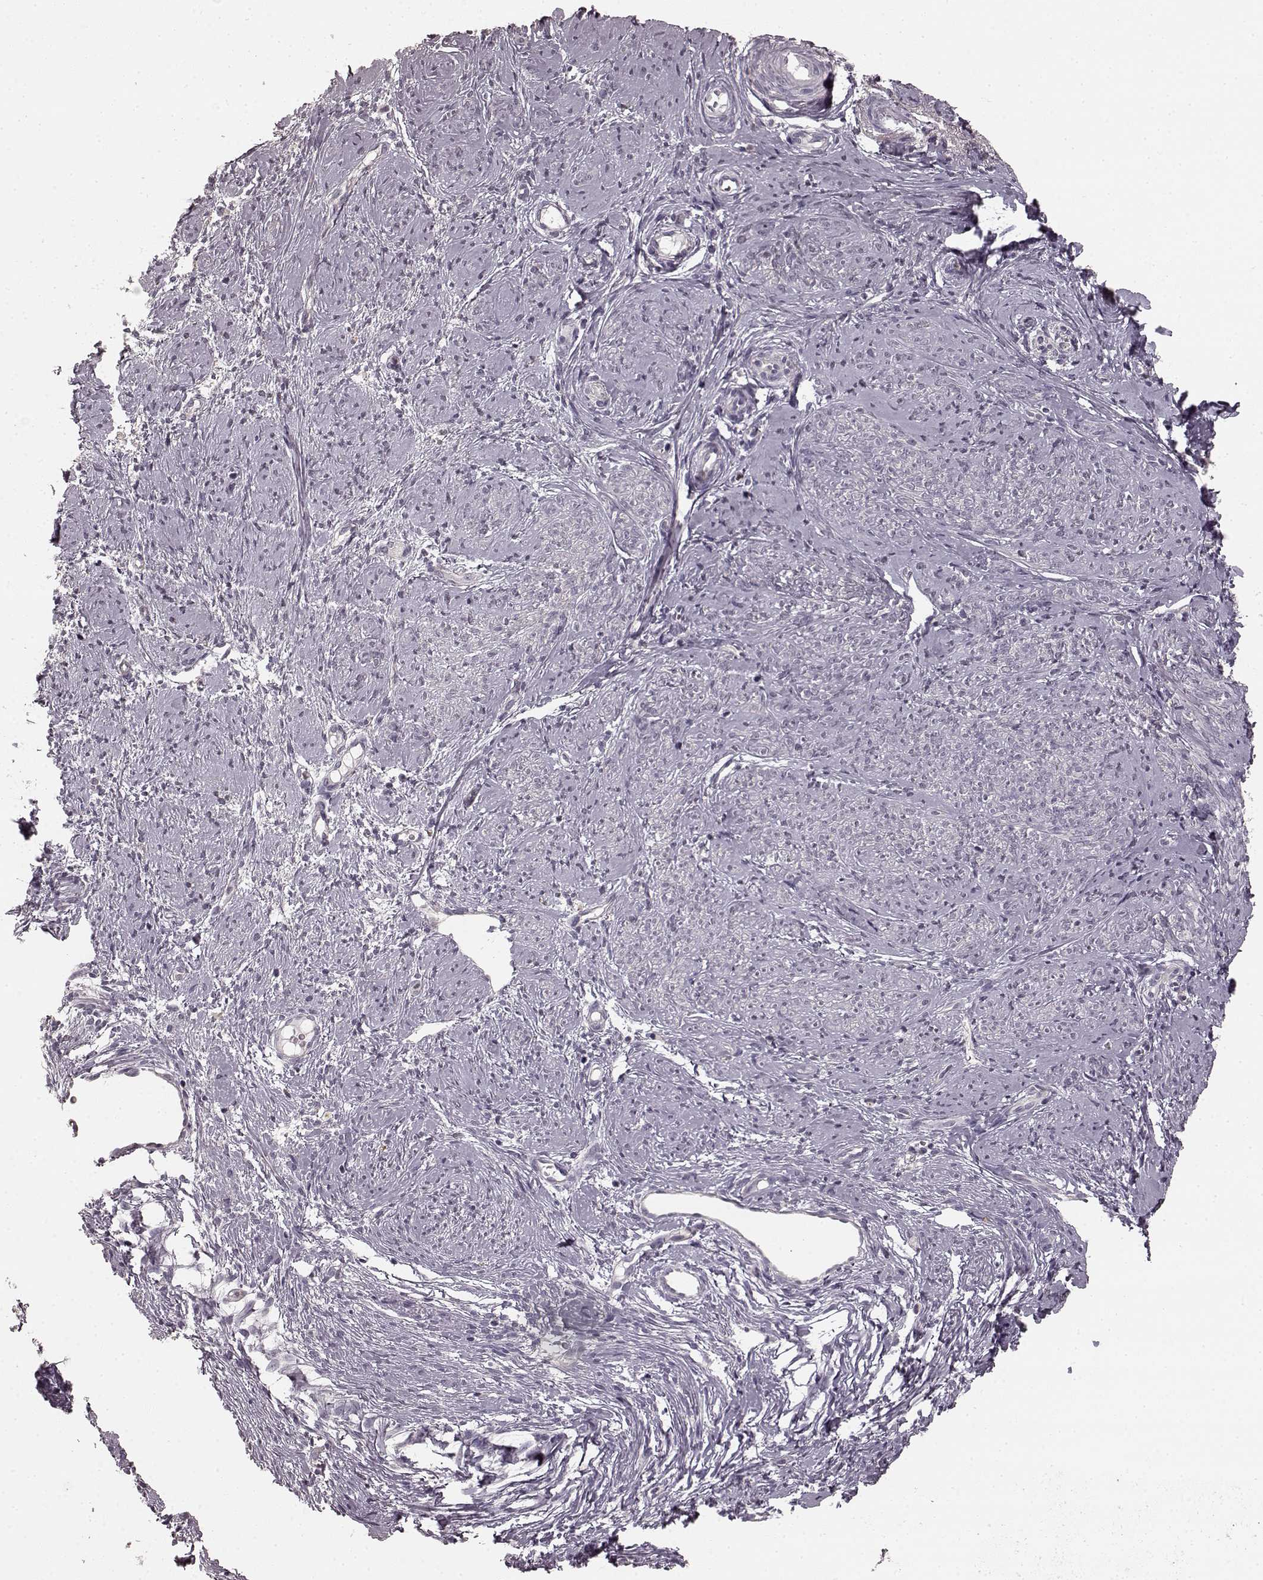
{"staining": {"intensity": "negative", "quantity": "none", "location": "none"}, "tissue": "smooth muscle", "cell_type": "Smooth muscle cells", "image_type": "normal", "snomed": [{"axis": "morphology", "description": "Normal tissue, NOS"}, {"axis": "topography", "description": "Smooth muscle"}], "caption": "This is an immunohistochemistry (IHC) micrograph of benign smooth muscle. There is no staining in smooth muscle cells.", "gene": "PRKCE", "patient": {"sex": "female", "age": 48}}